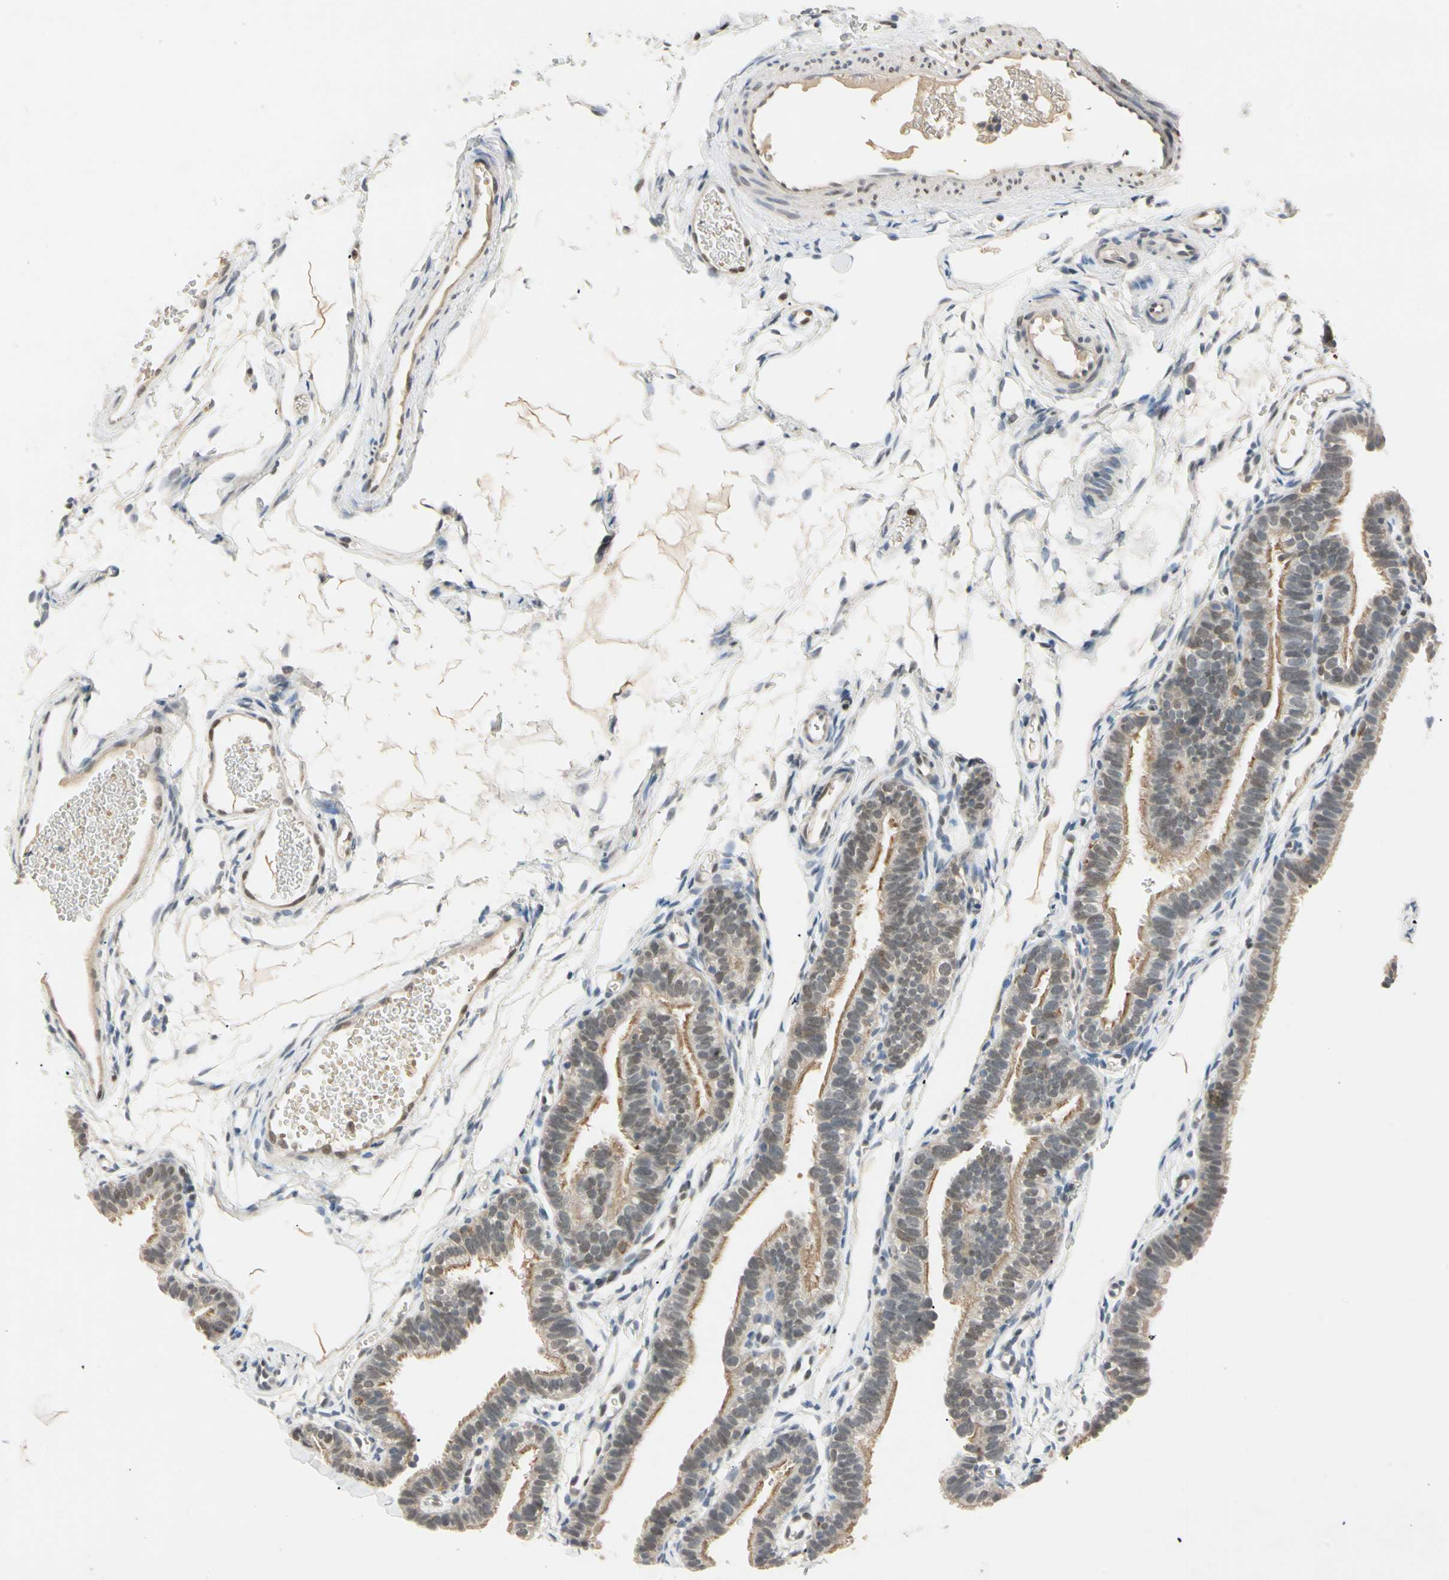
{"staining": {"intensity": "moderate", "quantity": ">75%", "location": "cytoplasmic/membranous"}, "tissue": "fallopian tube", "cell_type": "Glandular cells", "image_type": "normal", "snomed": [{"axis": "morphology", "description": "Normal tissue, NOS"}, {"axis": "topography", "description": "Fallopian tube"}, {"axis": "topography", "description": "Placenta"}], "caption": "High-magnification brightfield microscopy of unremarkable fallopian tube stained with DAB (brown) and counterstained with hematoxylin (blue). glandular cells exhibit moderate cytoplasmic/membranous positivity is seen in approximately>75% of cells. The protein is stained brown, and the nuclei are stained in blue (DAB IHC with brightfield microscopy, high magnification).", "gene": "RIOX2", "patient": {"sex": "female", "age": 34}}